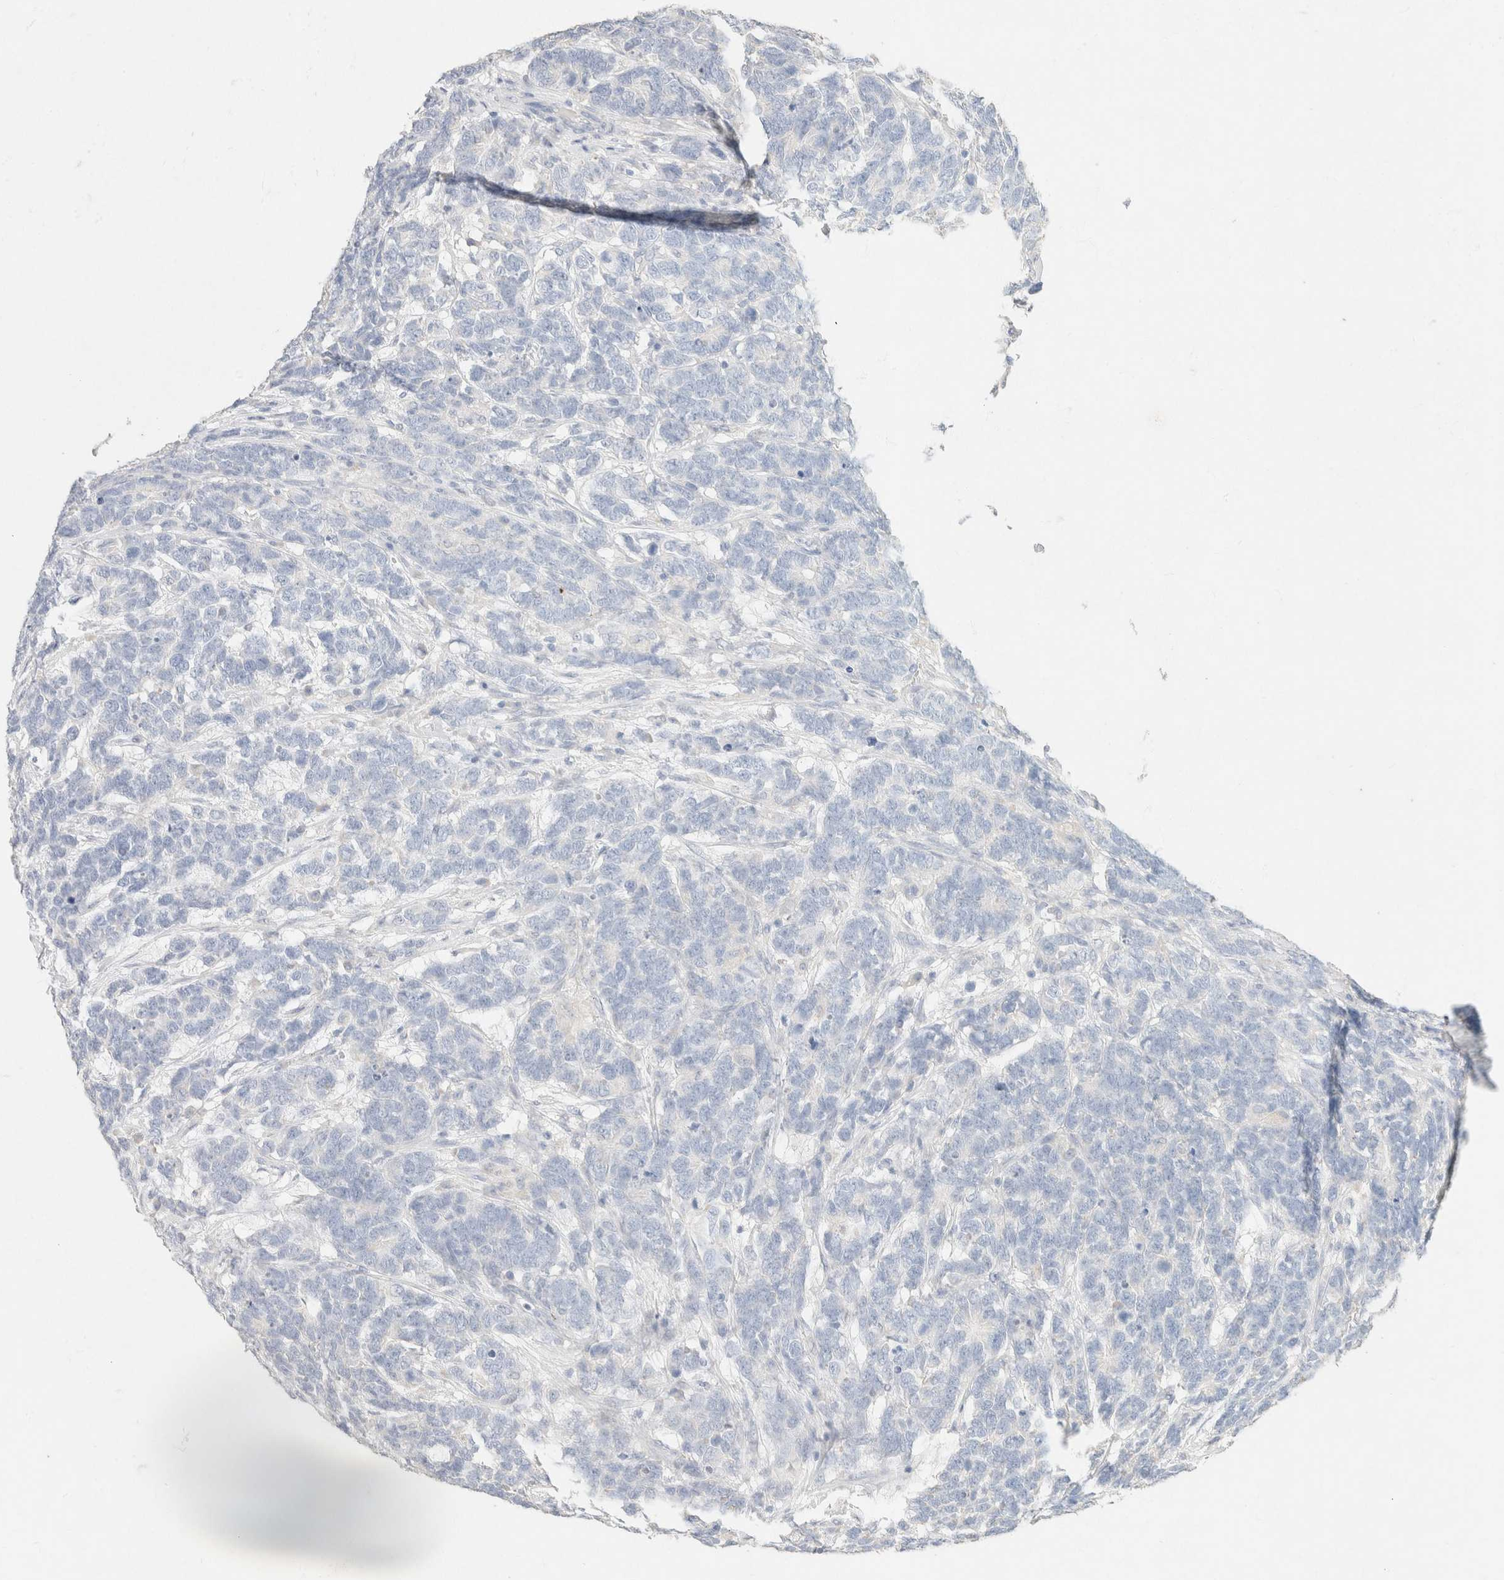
{"staining": {"intensity": "negative", "quantity": "none", "location": "none"}, "tissue": "testis cancer", "cell_type": "Tumor cells", "image_type": "cancer", "snomed": [{"axis": "morphology", "description": "Carcinoma, Embryonal, NOS"}, {"axis": "topography", "description": "Testis"}], "caption": "Immunohistochemistry micrograph of human testis embryonal carcinoma stained for a protein (brown), which demonstrates no expression in tumor cells.", "gene": "CA12", "patient": {"sex": "male", "age": 26}}